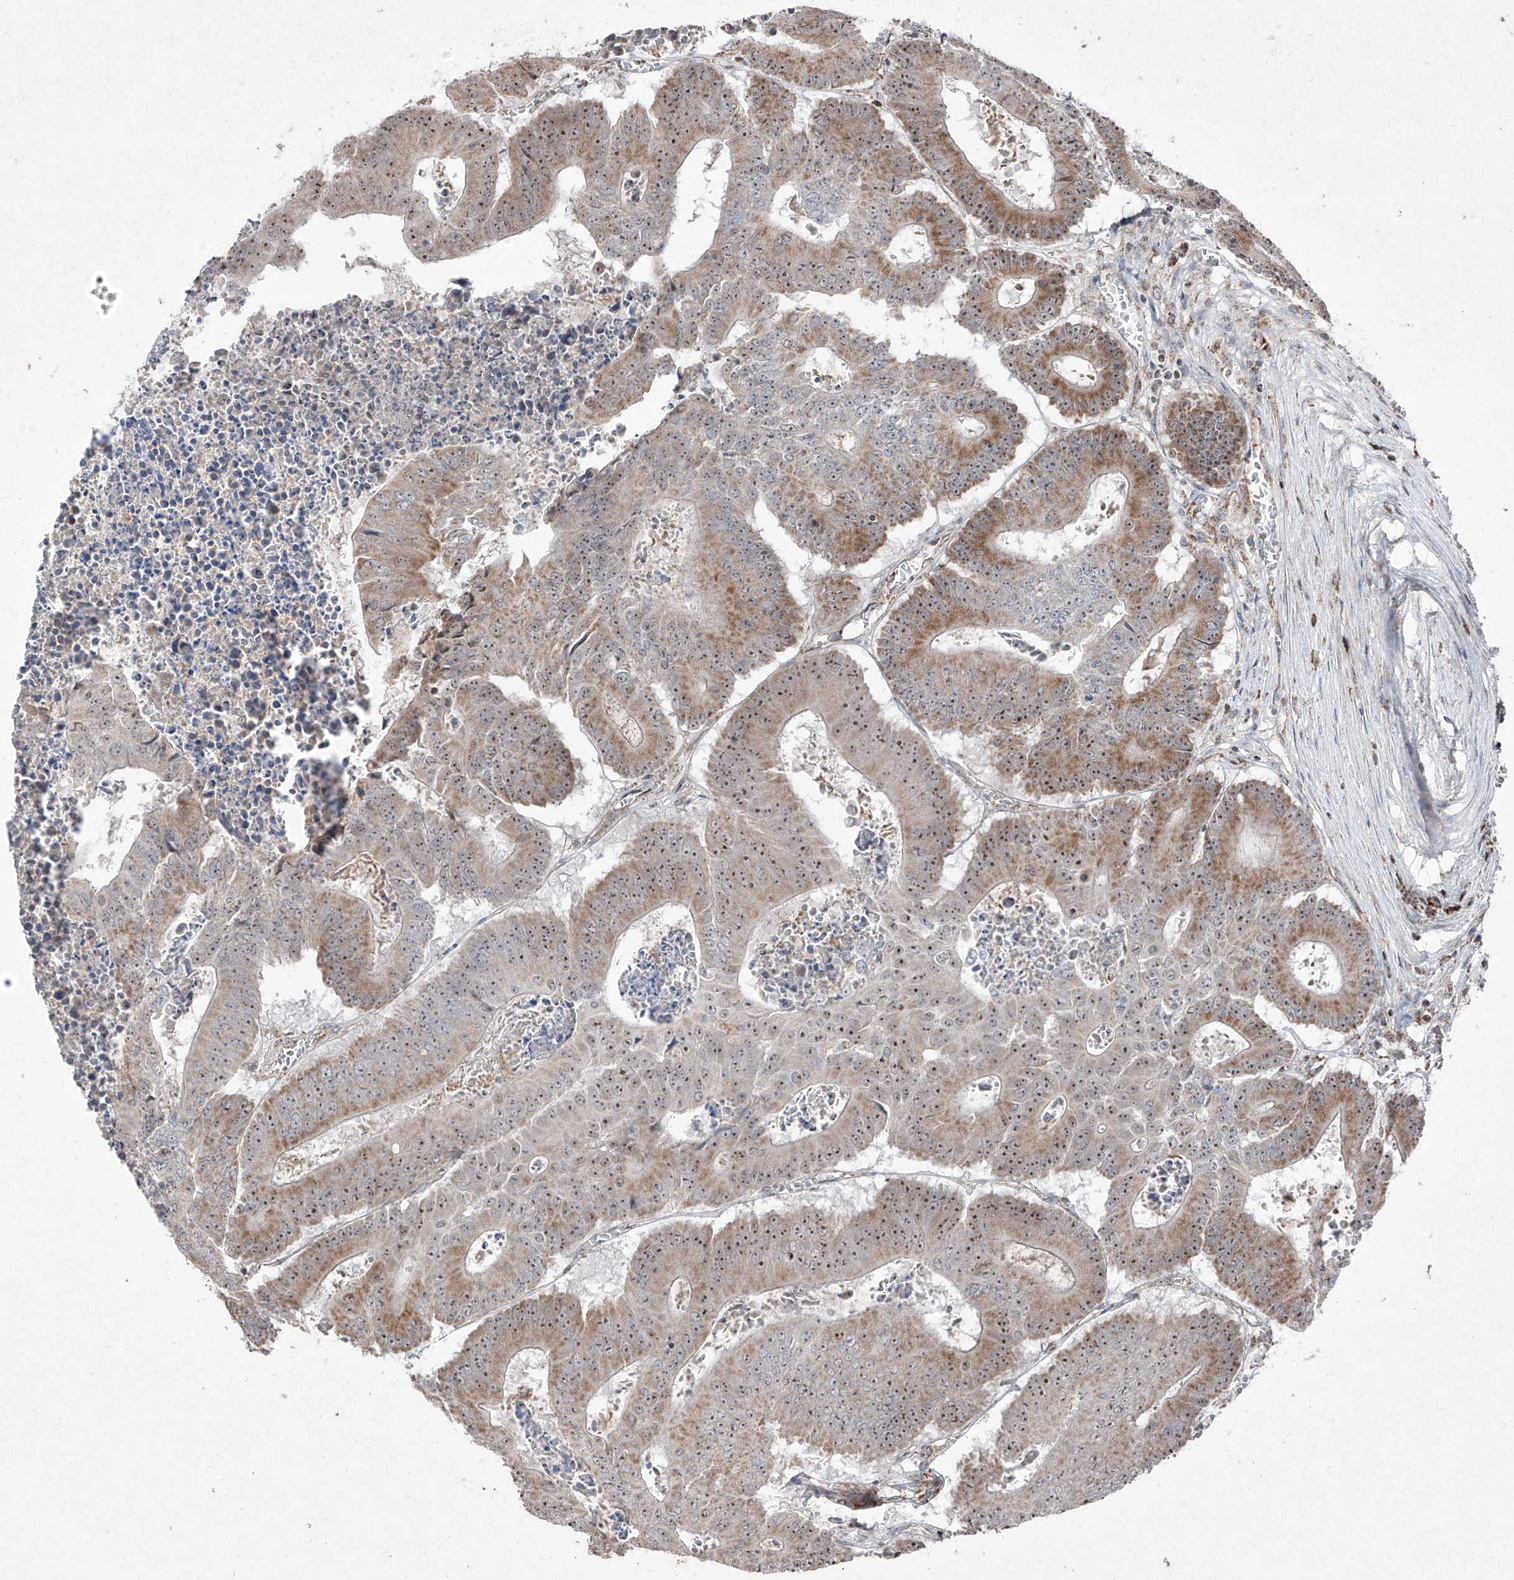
{"staining": {"intensity": "moderate", "quantity": ">75%", "location": "cytoplasmic/membranous,nuclear"}, "tissue": "colorectal cancer", "cell_type": "Tumor cells", "image_type": "cancer", "snomed": [{"axis": "morphology", "description": "Adenocarcinoma, NOS"}, {"axis": "topography", "description": "Colon"}], "caption": "DAB (3,3'-diaminobenzidine) immunohistochemical staining of colorectal adenocarcinoma displays moderate cytoplasmic/membranous and nuclear protein expression in approximately >75% of tumor cells.", "gene": "NDUFB3", "patient": {"sex": "male", "age": 87}}